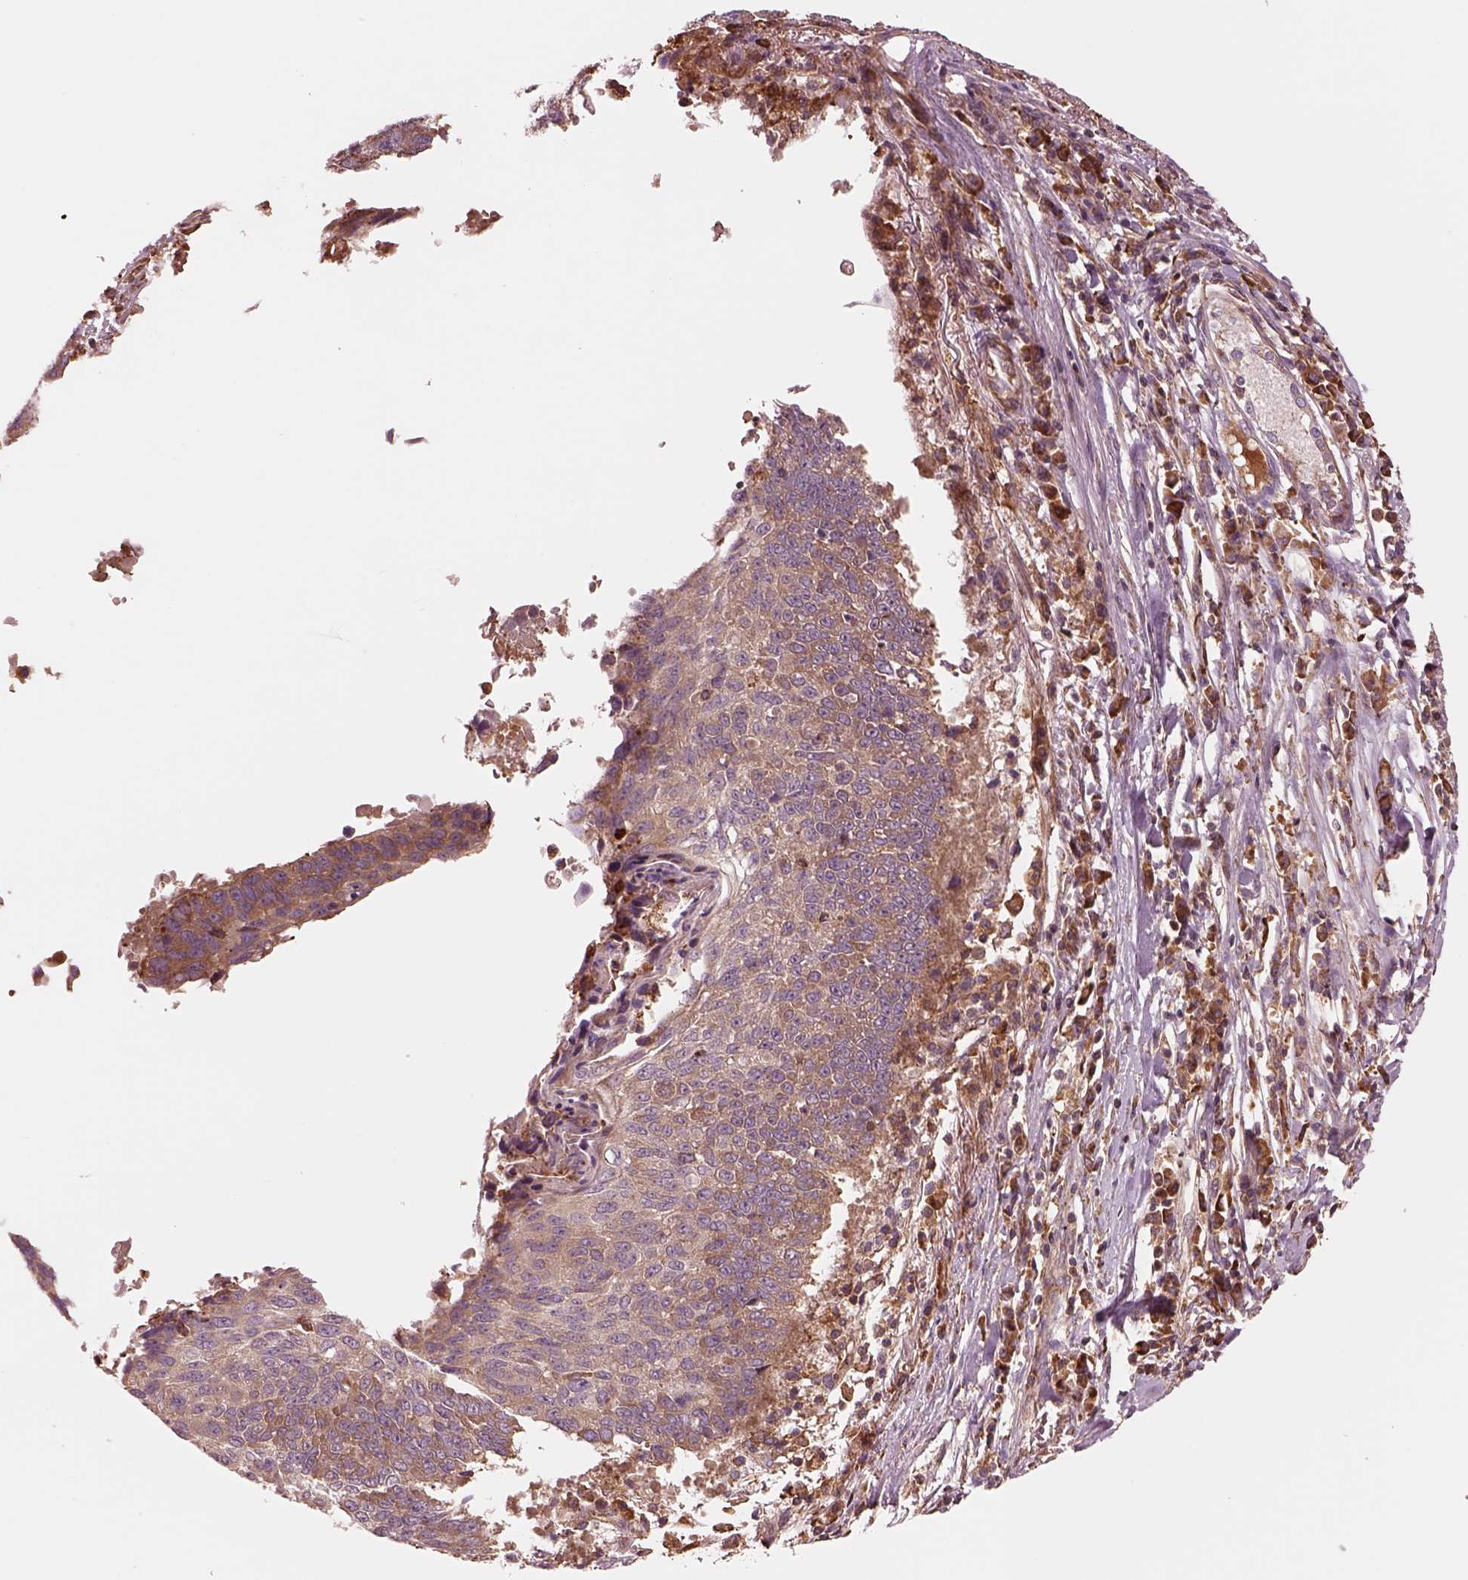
{"staining": {"intensity": "moderate", "quantity": "<25%", "location": "cytoplasmic/membranous"}, "tissue": "lung cancer", "cell_type": "Tumor cells", "image_type": "cancer", "snomed": [{"axis": "morphology", "description": "Squamous cell carcinoma, NOS"}, {"axis": "topography", "description": "Lung"}], "caption": "Approximately <25% of tumor cells in lung cancer exhibit moderate cytoplasmic/membranous protein staining as visualized by brown immunohistochemical staining.", "gene": "ASCC2", "patient": {"sex": "male", "age": 73}}